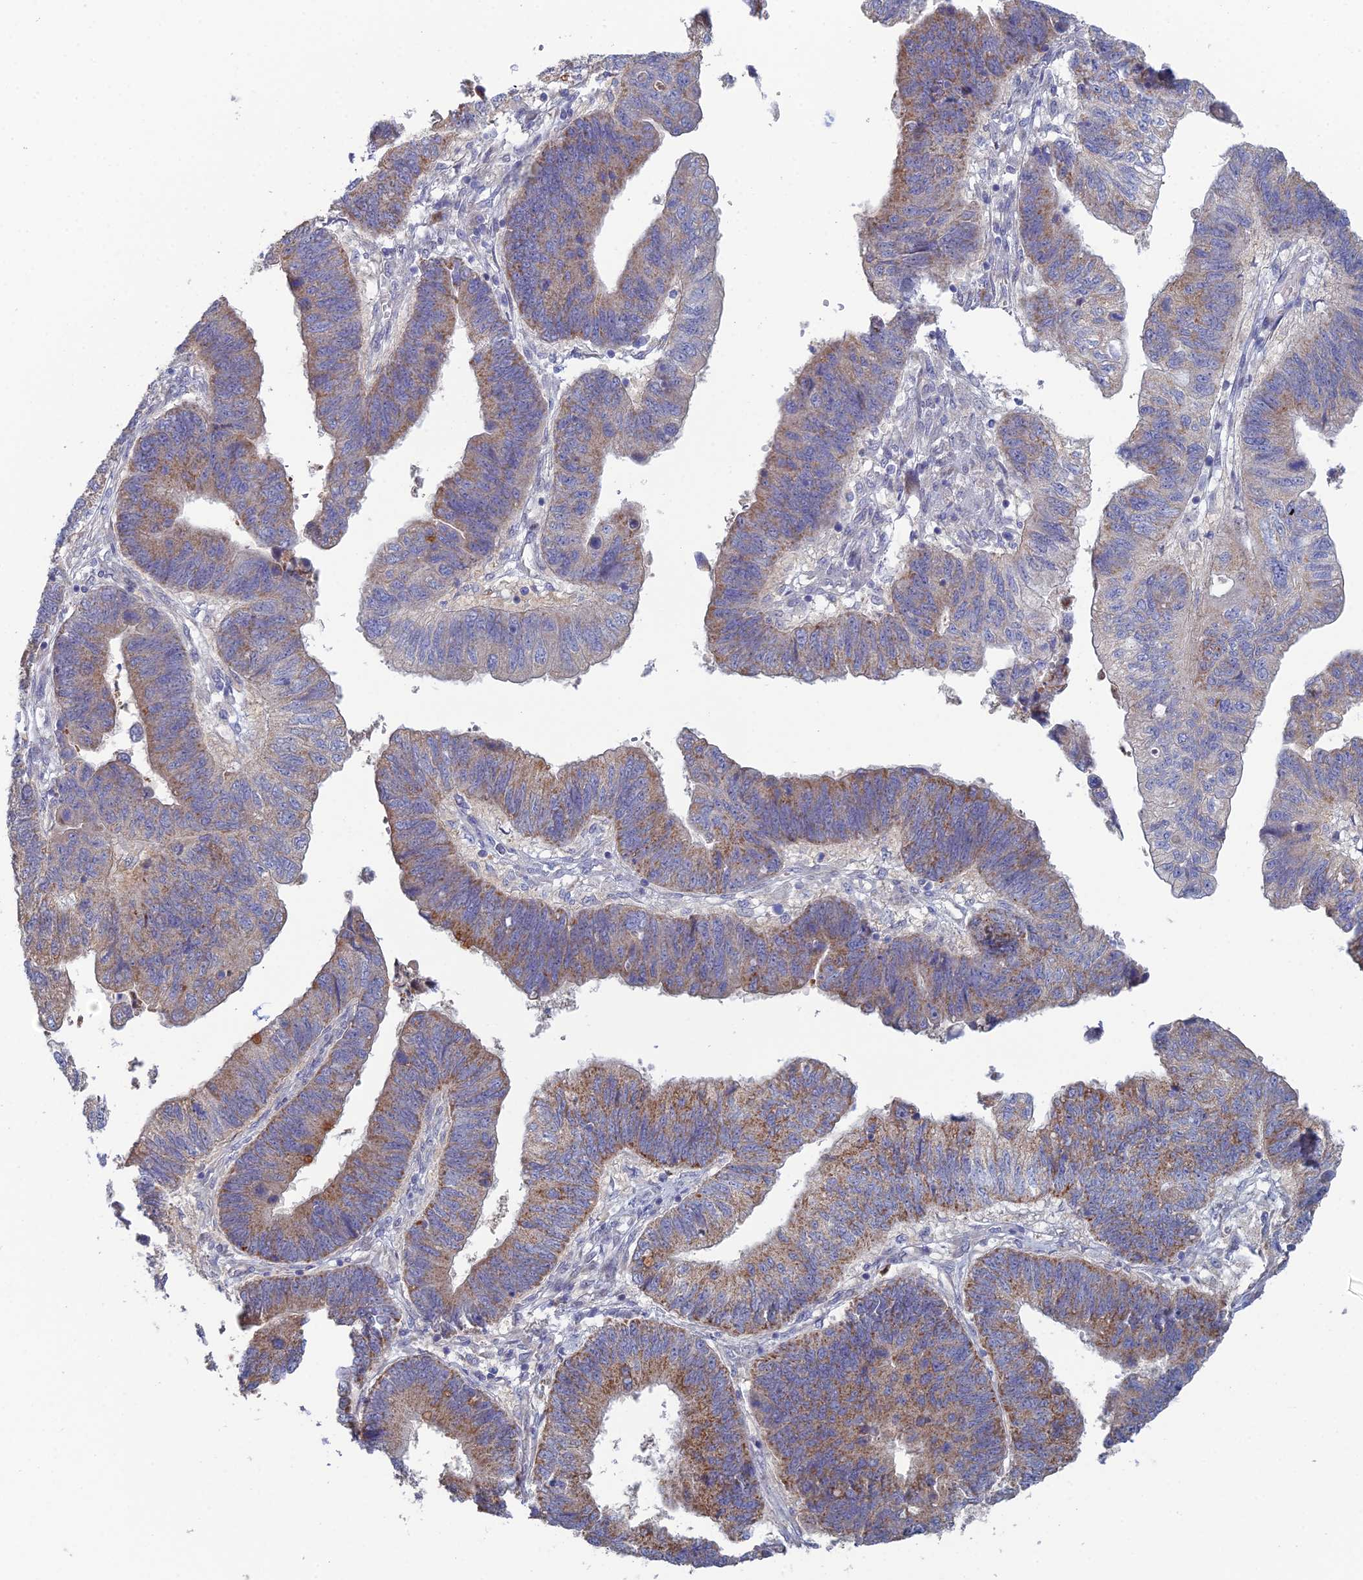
{"staining": {"intensity": "moderate", "quantity": ">75%", "location": "cytoplasmic/membranous"}, "tissue": "stomach cancer", "cell_type": "Tumor cells", "image_type": "cancer", "snomed": [{"axis": "morphology", "description": "Adenocarcinoma, NOS"}, {"axis": "topography", "description": "Stomach"}], "caption": "This is an image of immunohistochemistry (IHC) staining of stomach adenocarcinoma, which shows moderate expression in the cytoplasmic/membranous of tumor cells.", "gene": "ARL16", "patient": {"sex": "male", "age": 59}}